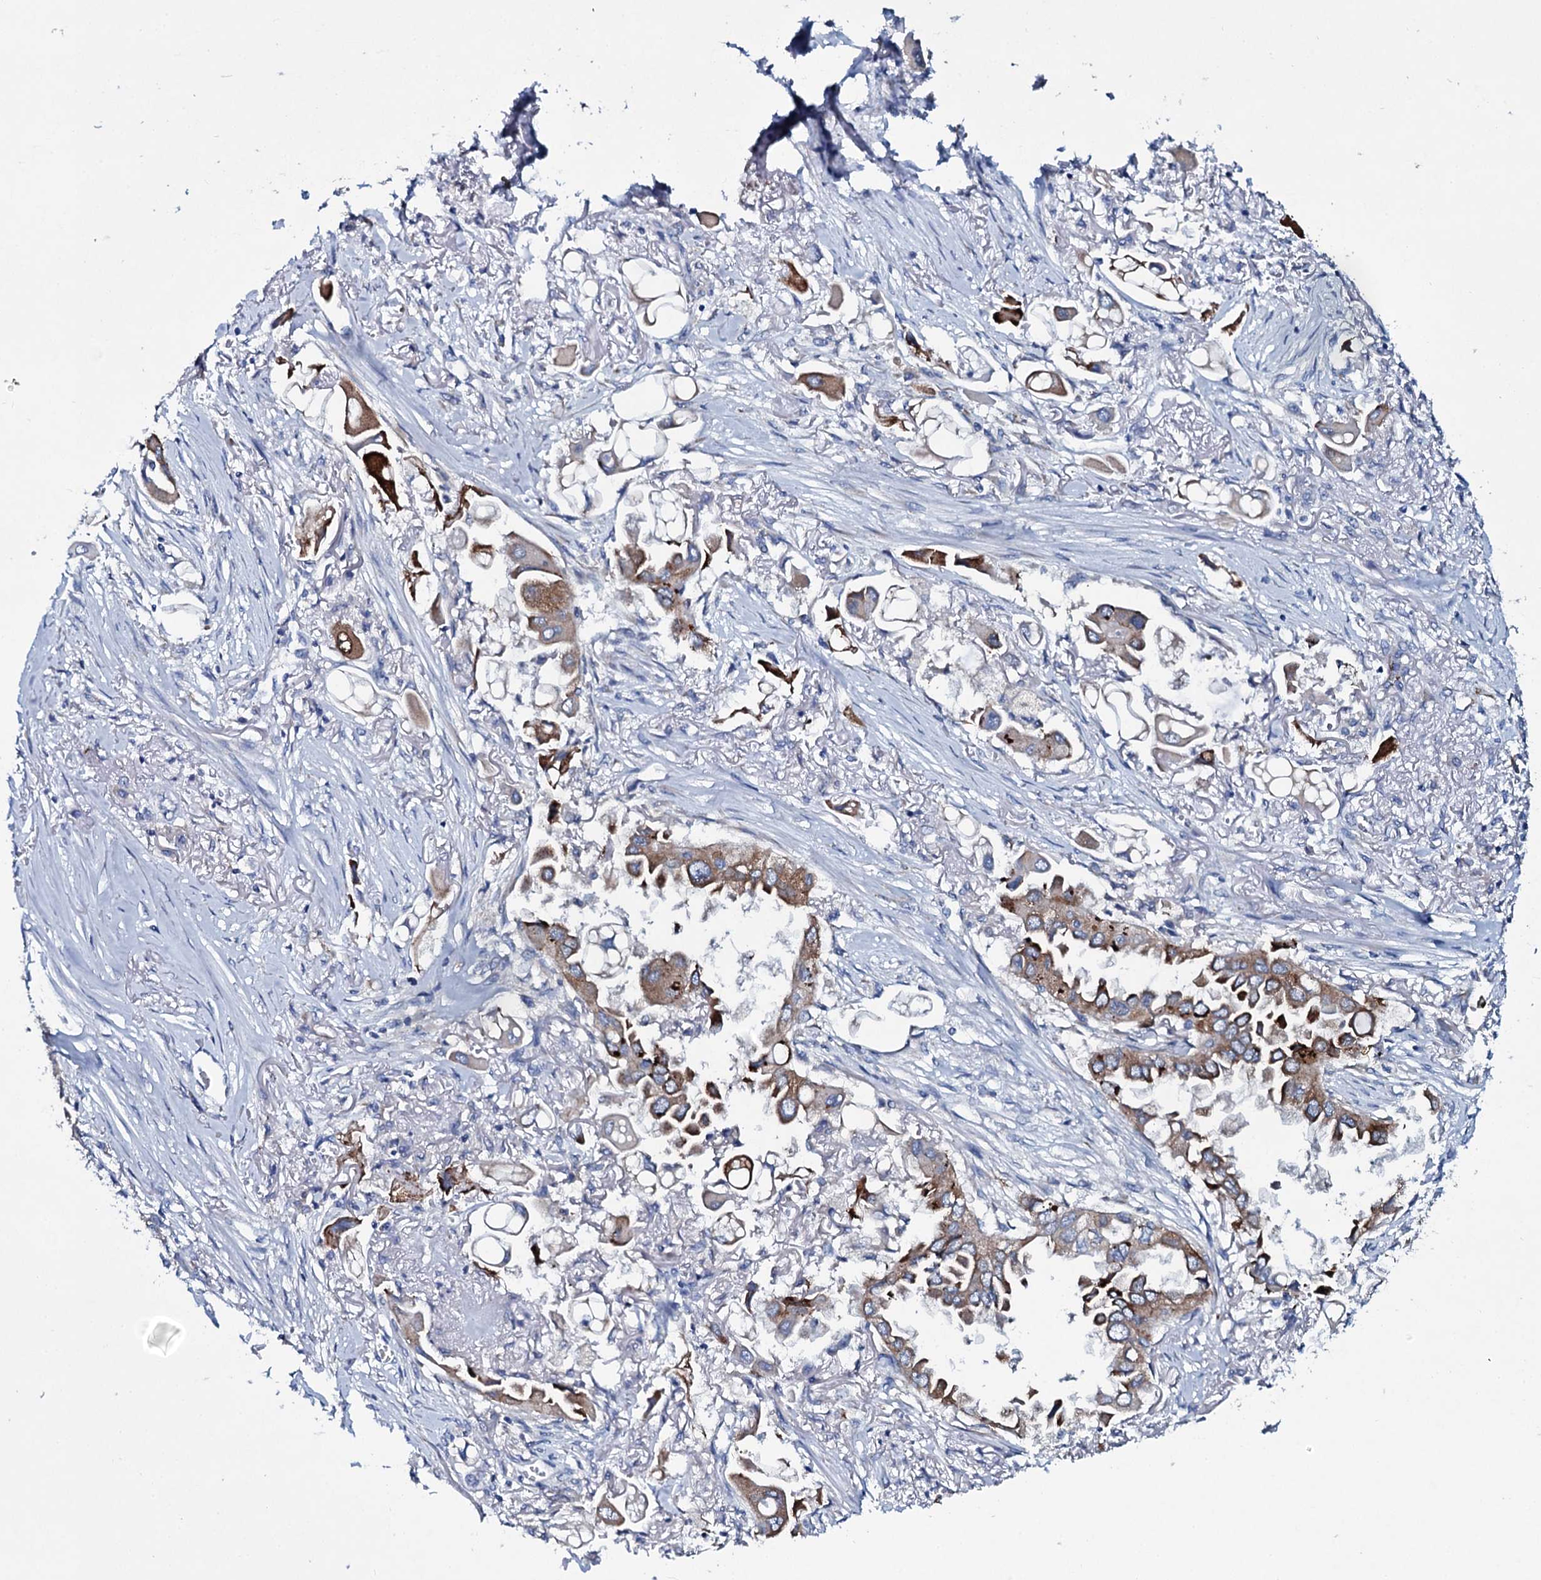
{"staining": {"intensity": "moderate", "quantity": "25%-75%", "location": "cytoplasmic/membranous"}, "tissue": "lung cancer", "cell_type": "Tumor cells", "image_type": "cancer", "snomed": [{"axis": "morphology", "description": "Adenocarcinoma, NOS"}, {"axis": "topography", "description": "Lung"}], "caption": "There is medium levels of moderate cytoplasmic/membranous expression in tumor cells of lung cancer, as demonstrated by immunohistochemical staining (brown color).", "gene": "TPGS2", "patient": {"sex": "female", "age": 76}}